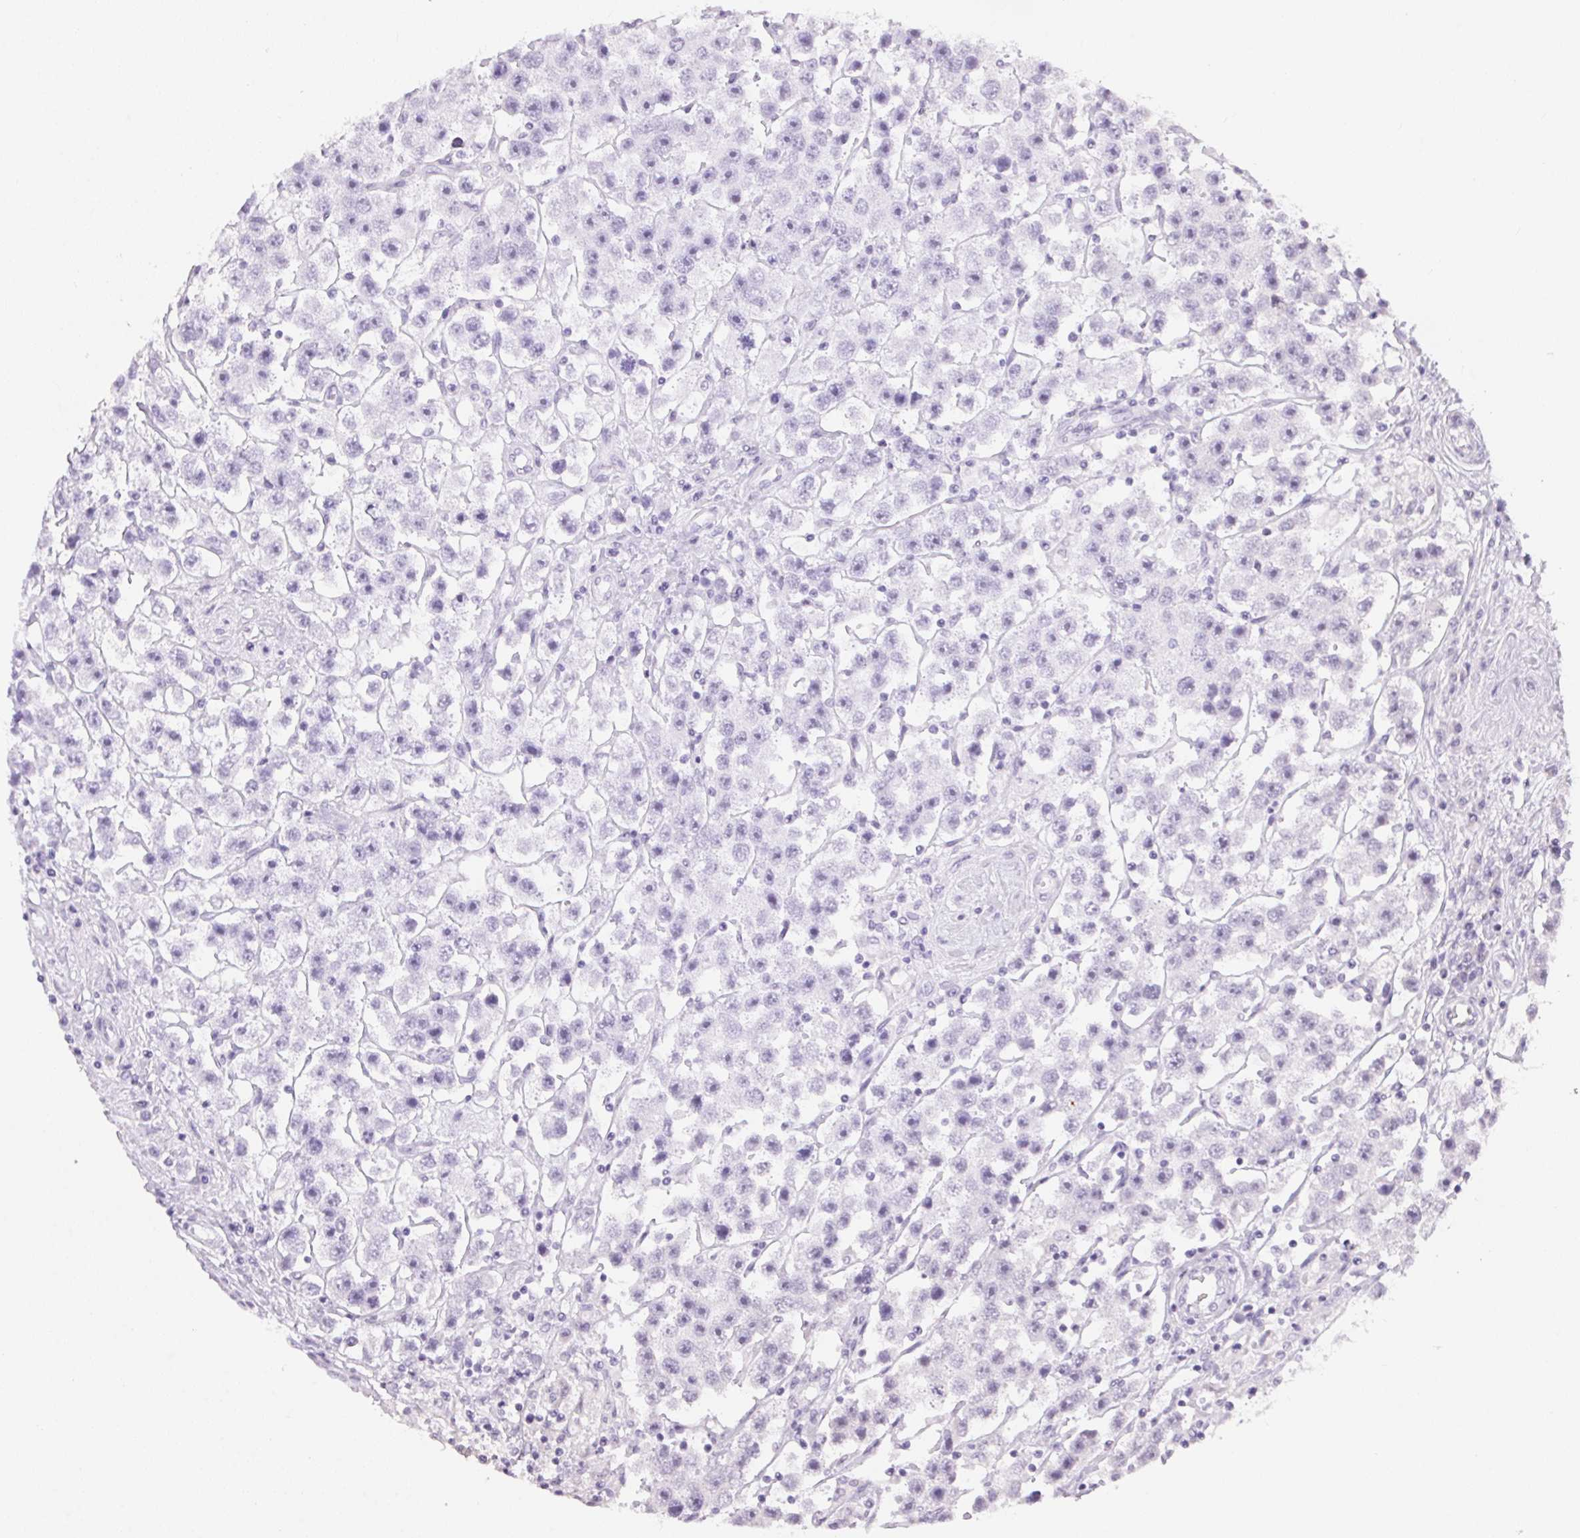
{"staining": {"intensity": "negative", "quantity": "none", "location": "none"}, "tissue": "testis cancer", "cell_type": "Tumor cells", "image_type": "cancer", "snomed": [{"axis": "morphology", "description": "Seminoma, NOS"}, {"axis": "topography", "description": "Testis"}], "caption": "Immunohistochemistry histopathology image of neoplastic tissue: testis cancer stained with DAB (3,3'-diaminobenzidine) demonstrates no significant protein staining in tumor cells. (DAB IHC visualized using brightfield microscopy, high magnification).", "gene": "CADPS", "patient": {"sex": "male", "age": 45}}